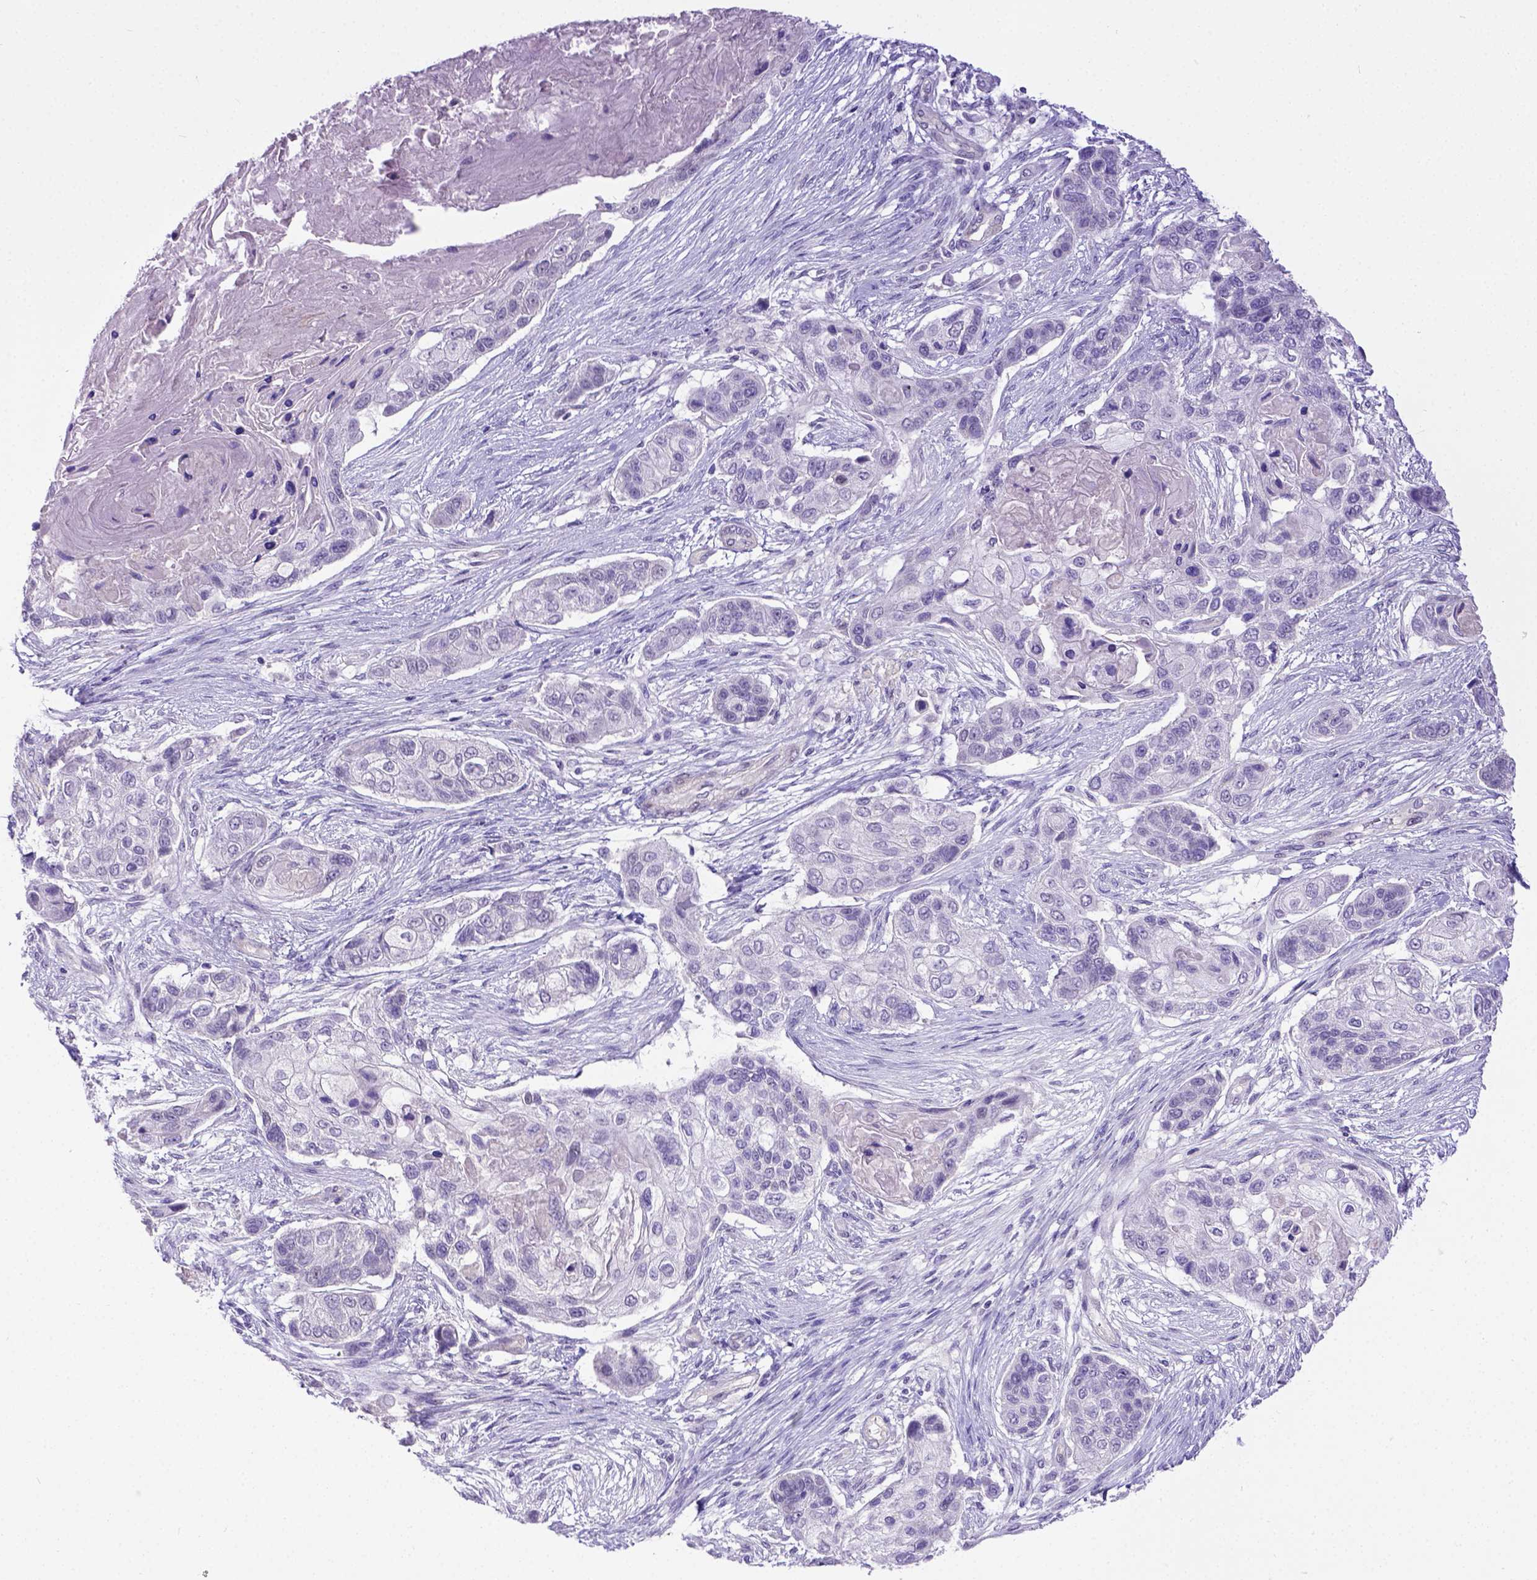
{"staining": {"intensity": "negative", "quantity": "none", "location": "none"}, "tissue": "lung cancer", "cell_type": "Tumor cells", "image_type": "cancer", "snomed": [{"axis": "morphology", "description": "Squamous cell carcinoma, NOS"}, {"axis": "topography", "description": "Lung"}], "caption": "A high-resolution image shows IHC staining of lung squamous cell carcinoma, which reveals no significant staining in tumor cells.", "gene": "BTN1A1", "patient": {"sex": "male", "age": 69}}